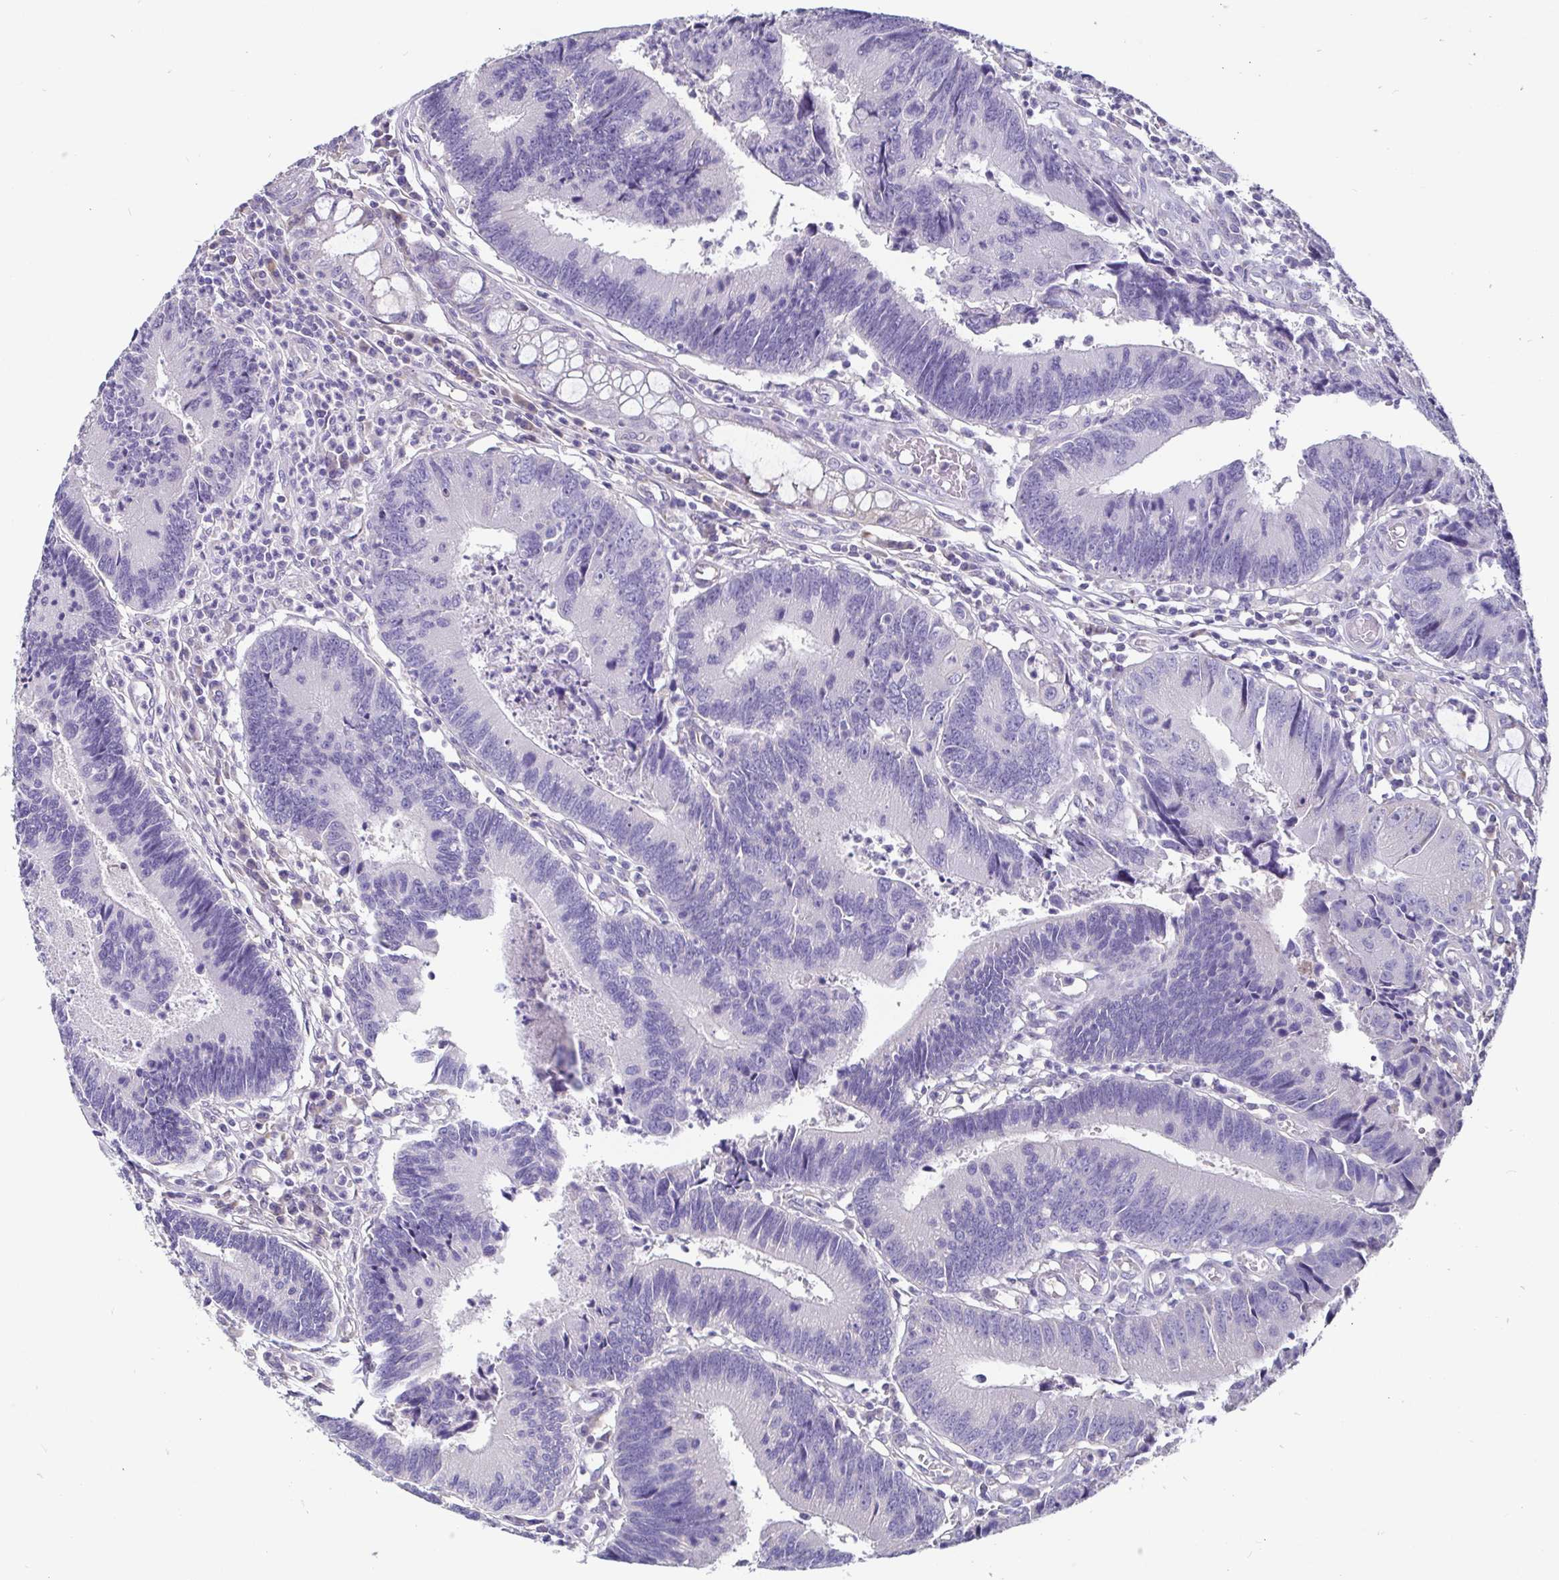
{"staining": {"intensity": "negative", "quantity": "none", "location": "none"}, "tissue": "colorectal cancer", "cell_type": "Tumor cells", "image_type": "cancer", "snomed": [{"axis": "morphology", "description": "Adenocarcinoma, NOS"}, {"axis": "topography", "description": "Colon"}], "caption": "An immunohistochemistry (IHC) photomicrograph of adenocarcinoma (colorectal) is shown. There is no staining in tumor cells of adenocarcinoma (colorectal).", "gene": "ADAMTS6", "patient": {"sex": "female", "age": 67}}